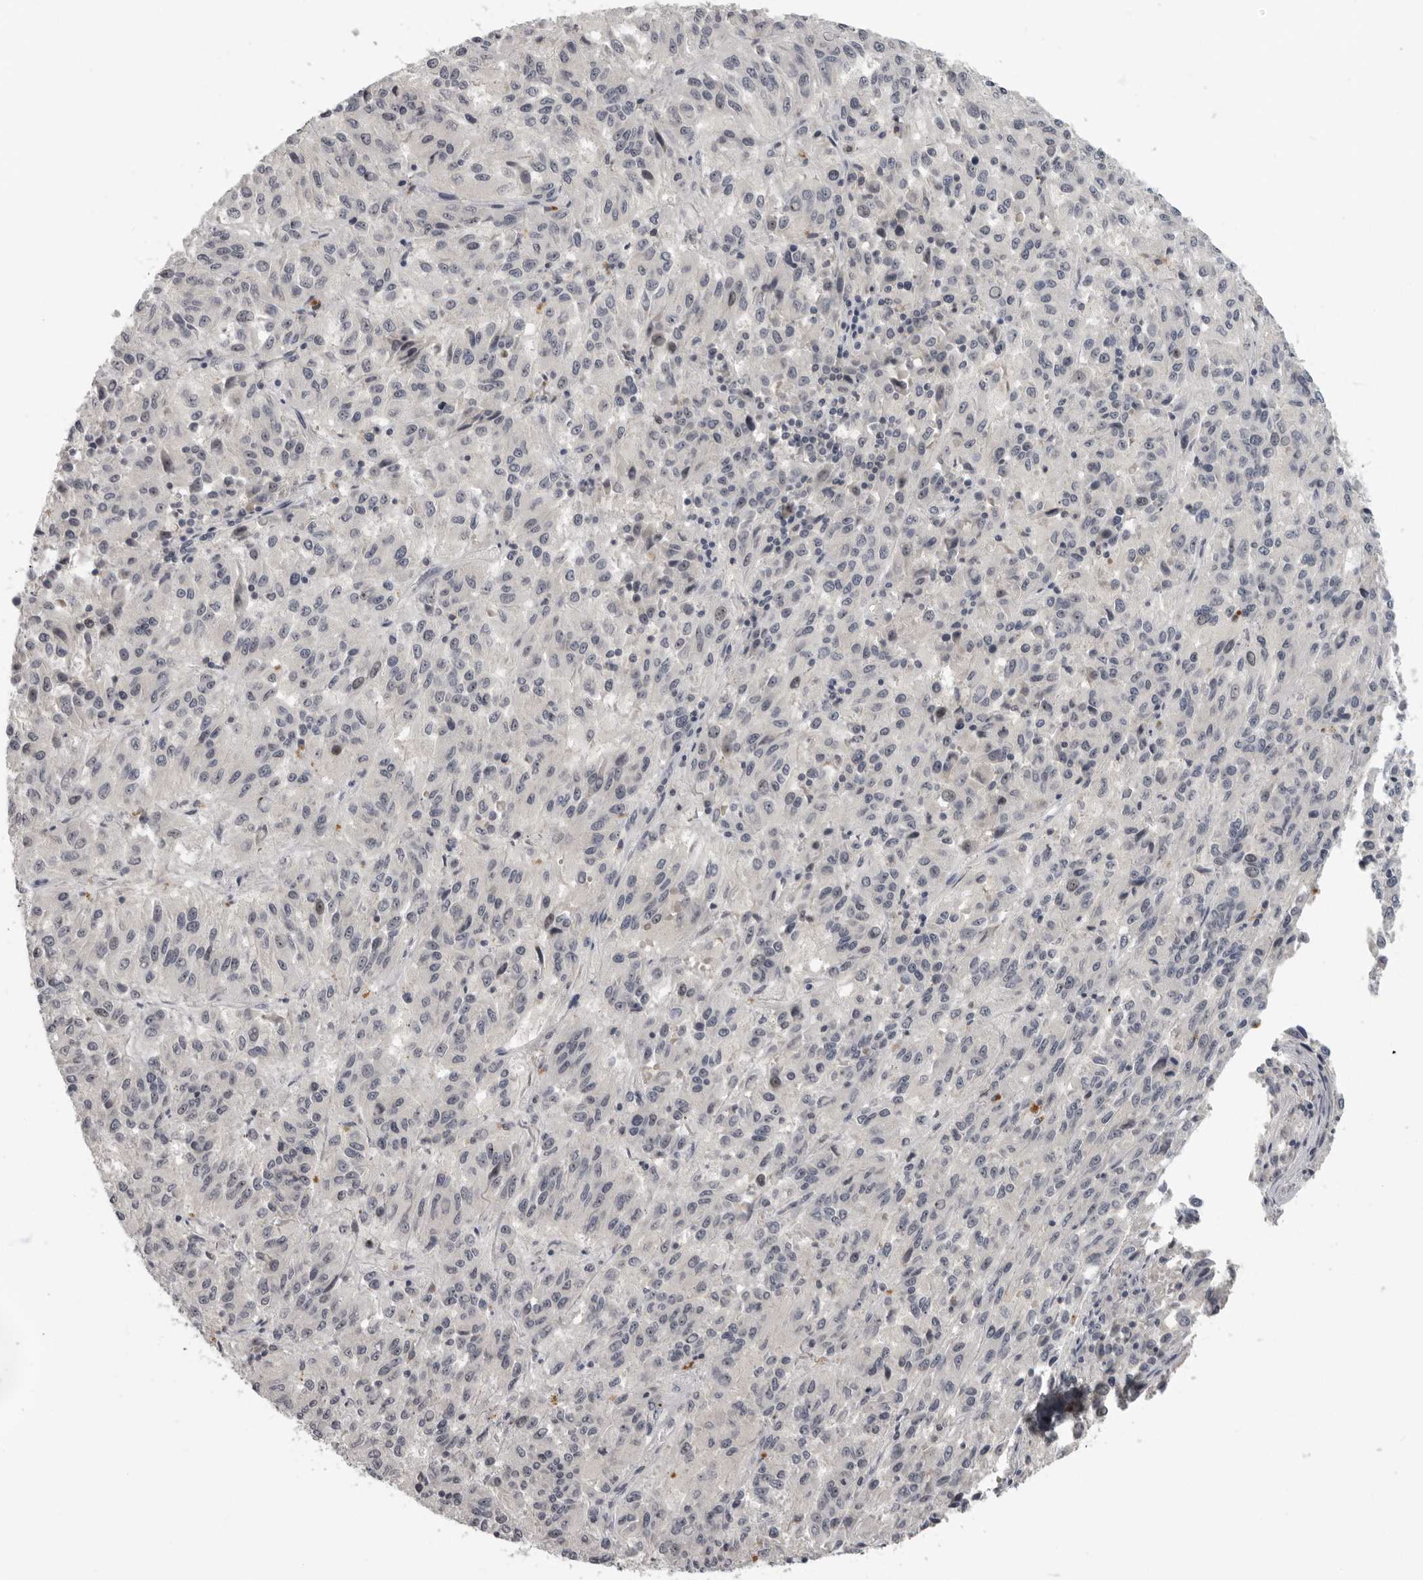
{"staining": {"intensity": "negative", "quantity": "none", "location": "none"}, "tissue": "melanoma", "cell_type": "Tumor cells", "image_type": "cancer", "snomed": [{"axis": "morphology", "description": "Malignant melanoma, Metastatic site"}, {"axis": "topography", "description": "Lung"}], "caption": "Immunohistochemistry of malignant melanoma (metastatic site) demonstrates no expression in tumor cells.", "gene": "MRTO4", "patient": {"sex": "male", "age": 64}}